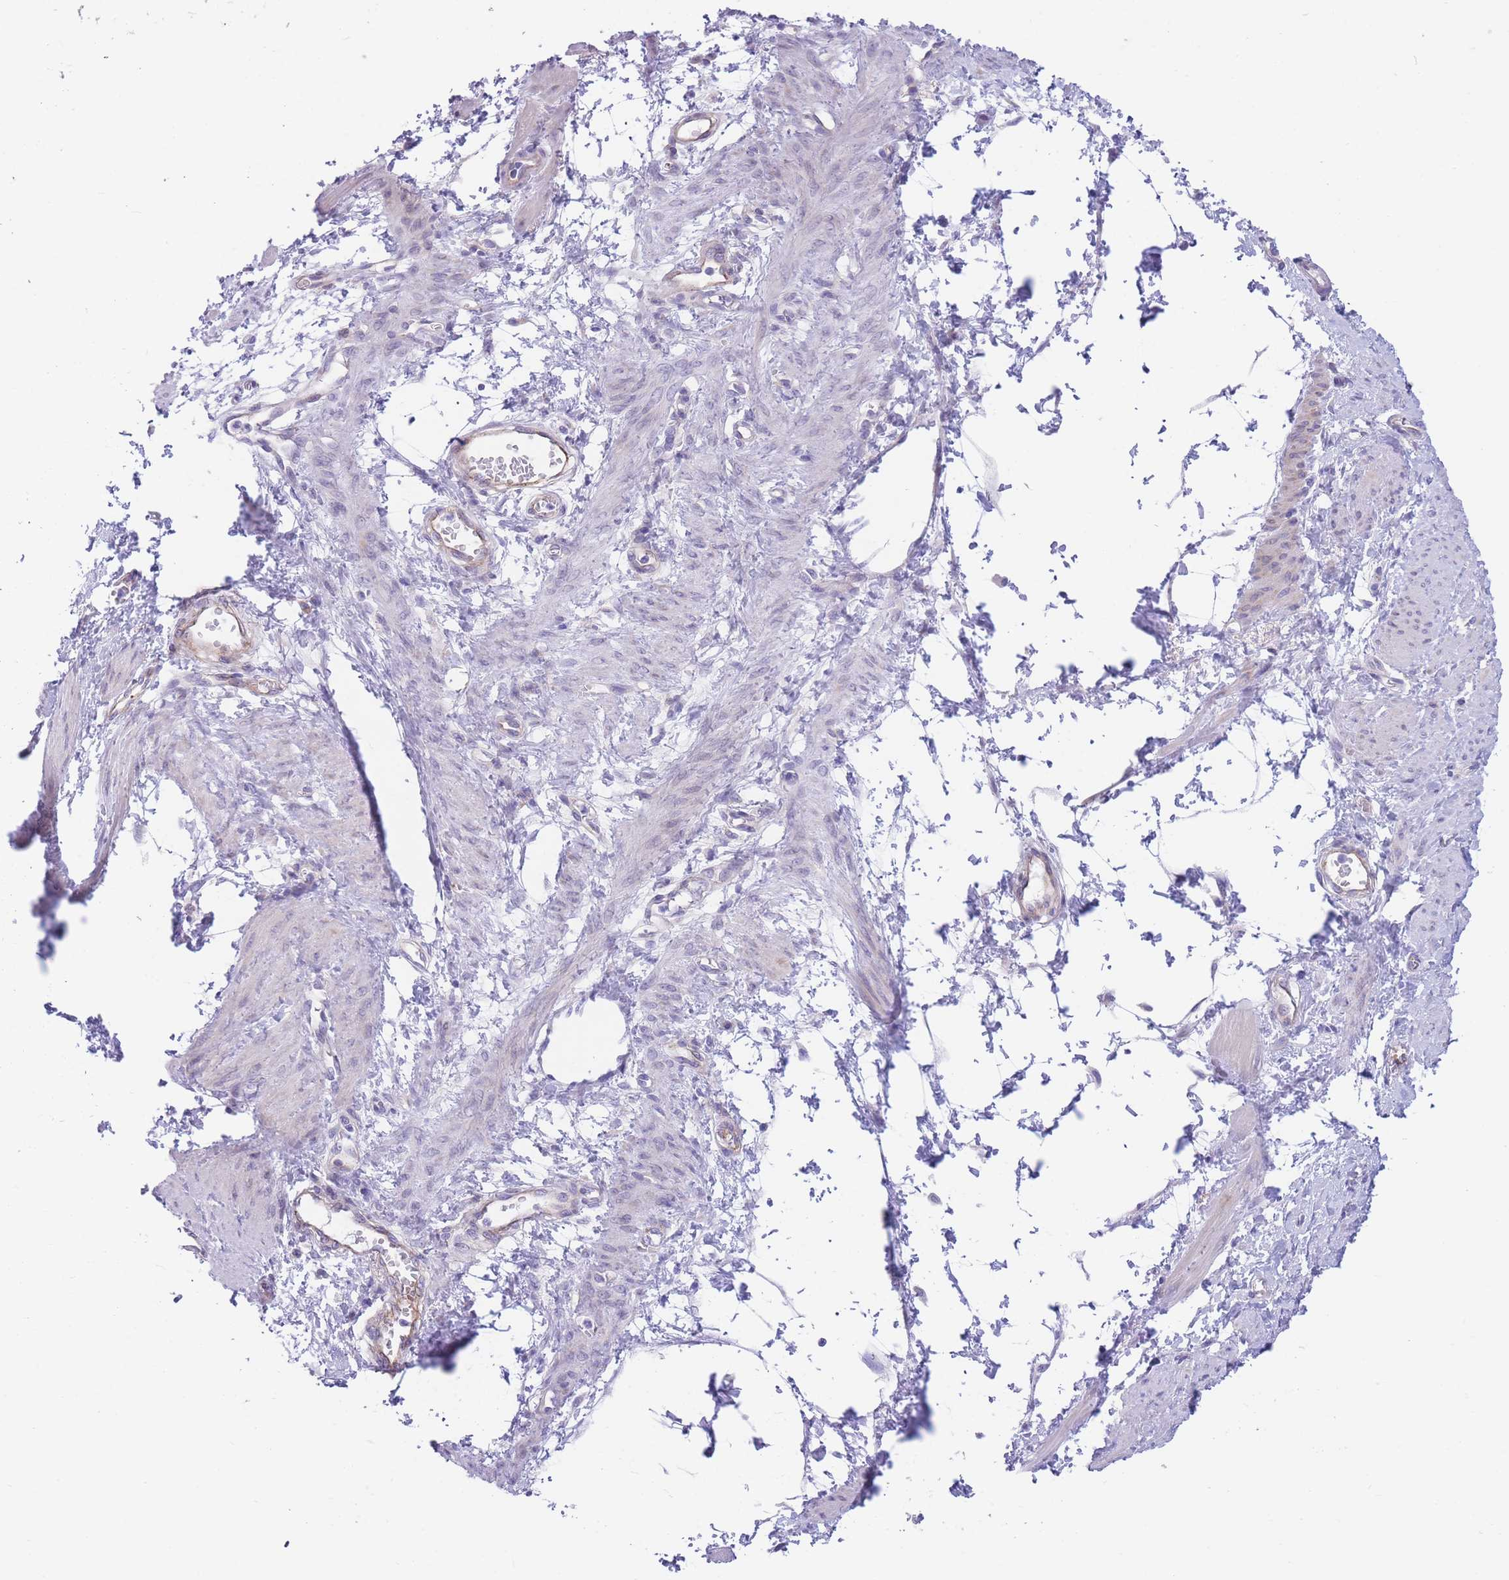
{"staining": {"intensity": "negative", "quantity": "none", "location": "none"}, "tissue": "smooth muscle", "cell_type": "Smooth muscle cells", "image_type": "normal", "snomed": [{"axis": "morphology", "description": "Normal tissue, NOS"}, {"axis": "topography", "description": "Smooth muscle"}, {"axis": "topography", "description": "Uterus"}], "caption": "Immunohistochemical staining of unremarkable smooth muscle reveals no significant positivity in smooth muscle cells. Nuclei are stained in blue.", "gene": "DET1", "patient": {"sex": "female", "age": 39}}